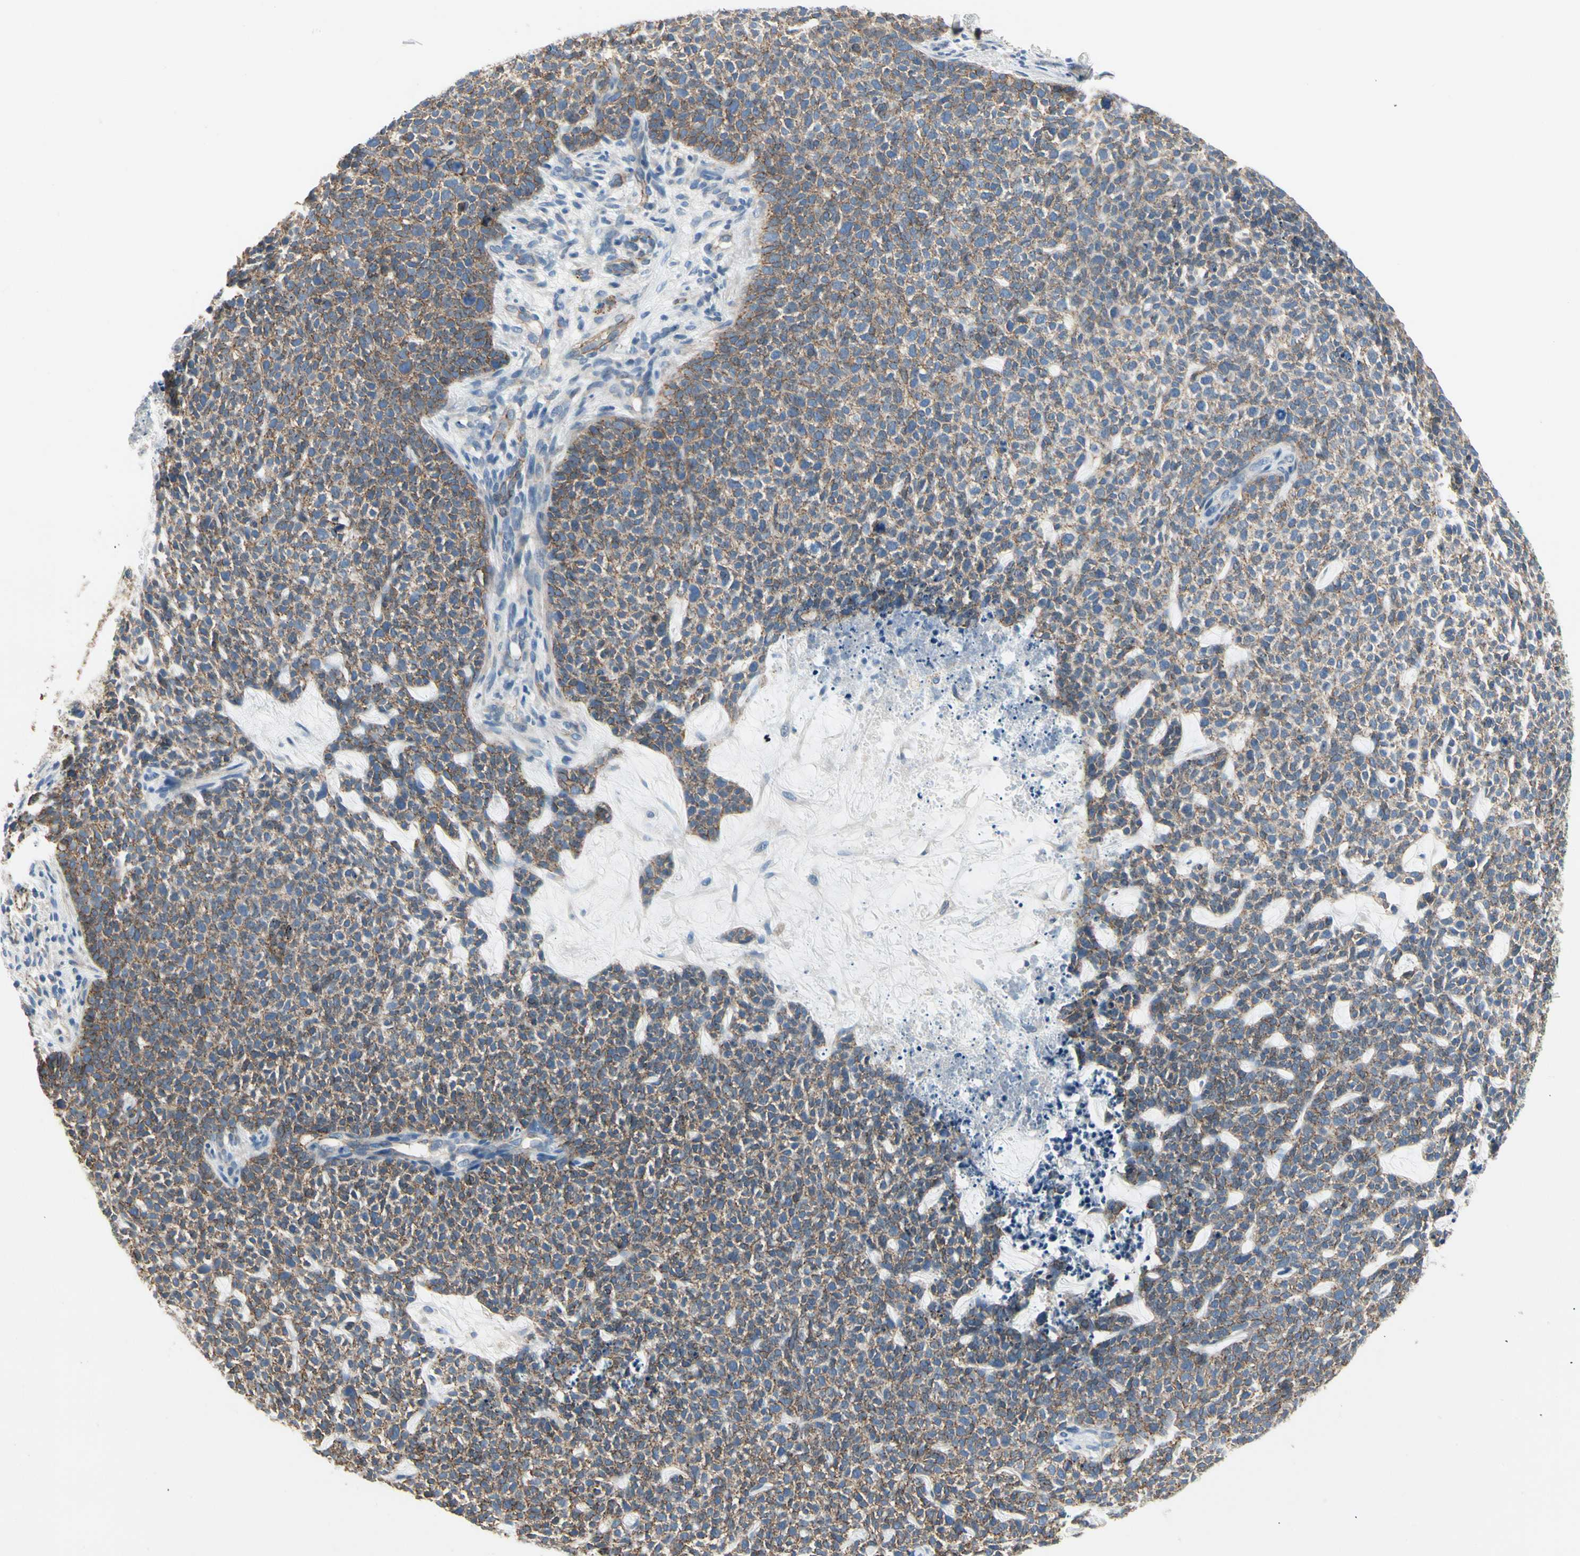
{"staining": {"intensity": "moderate", "quantity": "25%-75%", "location": "cytoplasmic/membranous"}, "tissue": "skin cancer", "cell_type": "Tumor cells", "image_type": "cancer", "snomed": [{"axis": "morphology", "description": "Basal cell carcinoma"}, {"axis": "topography", "description": "Skin"}], "caption": "Moderate cytoplasmic/membranous expression for a protein is identified in about 25%-75% of tumor cells of skin cancer using IHC.", "gene": "LGR6", "patient": {"sex": "female", "age": 84}}